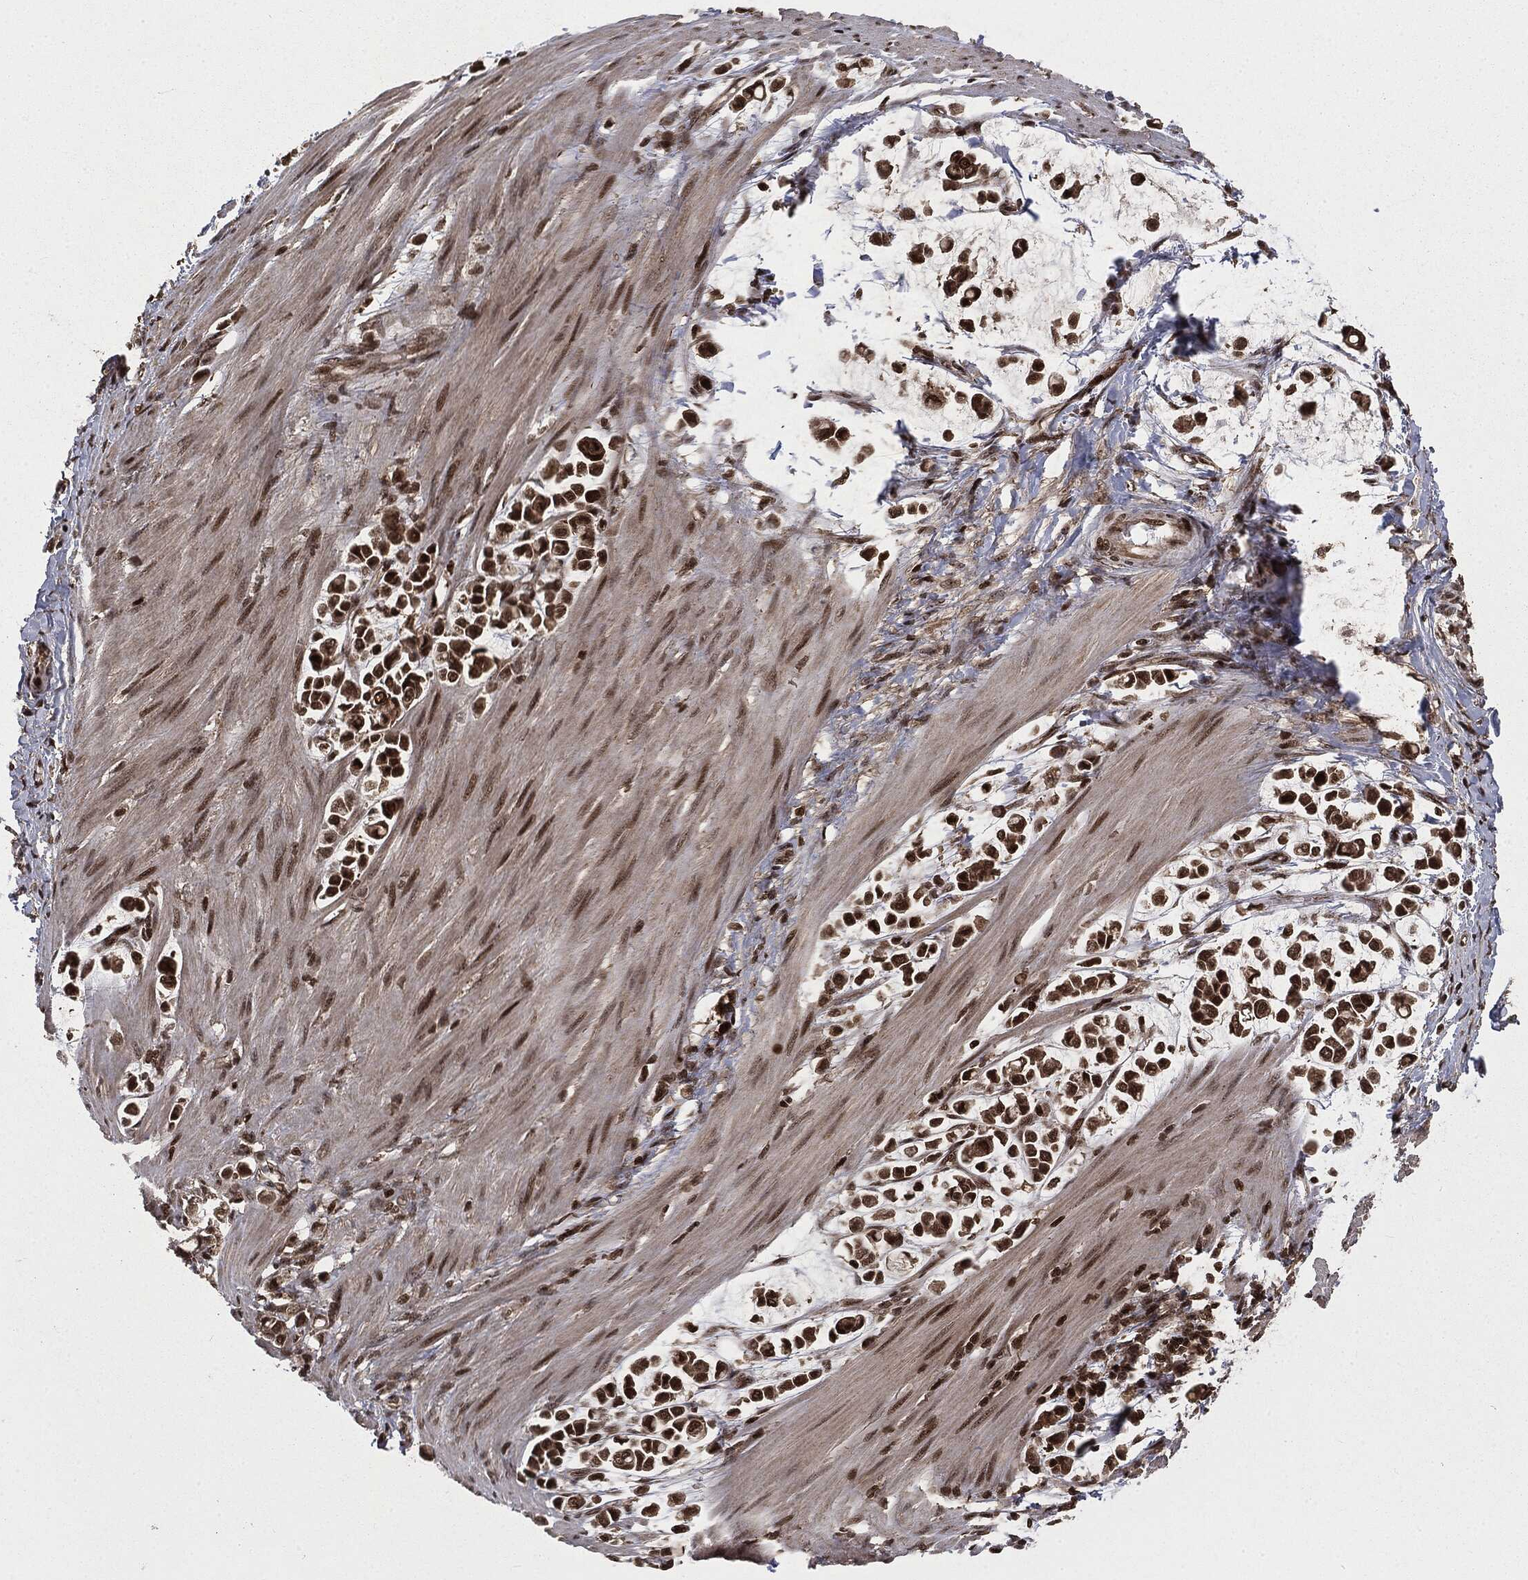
{"staining": {"intensity": "strong", "quantity": ">75%", "location": "cytoplasmic/membranous,nuclear"}, "tissue": "stomach cancer", "cell_type": "Tumor cells", "image_type": "cancer", "snomed": [{"axis": "morphology", "description": "Adenocarcinoma, NOS"}, {"axis": "topography", "description": "Stomach"}], "caption": "Adenocarcinoma (stomach) stained for a protein (brown) reveals strong cytoplasmic/membranous and nuclear positive expression in about >75% of tumor cells.", "gene": "CTDP1", "patient": {"sex": "male", "age": 82}}